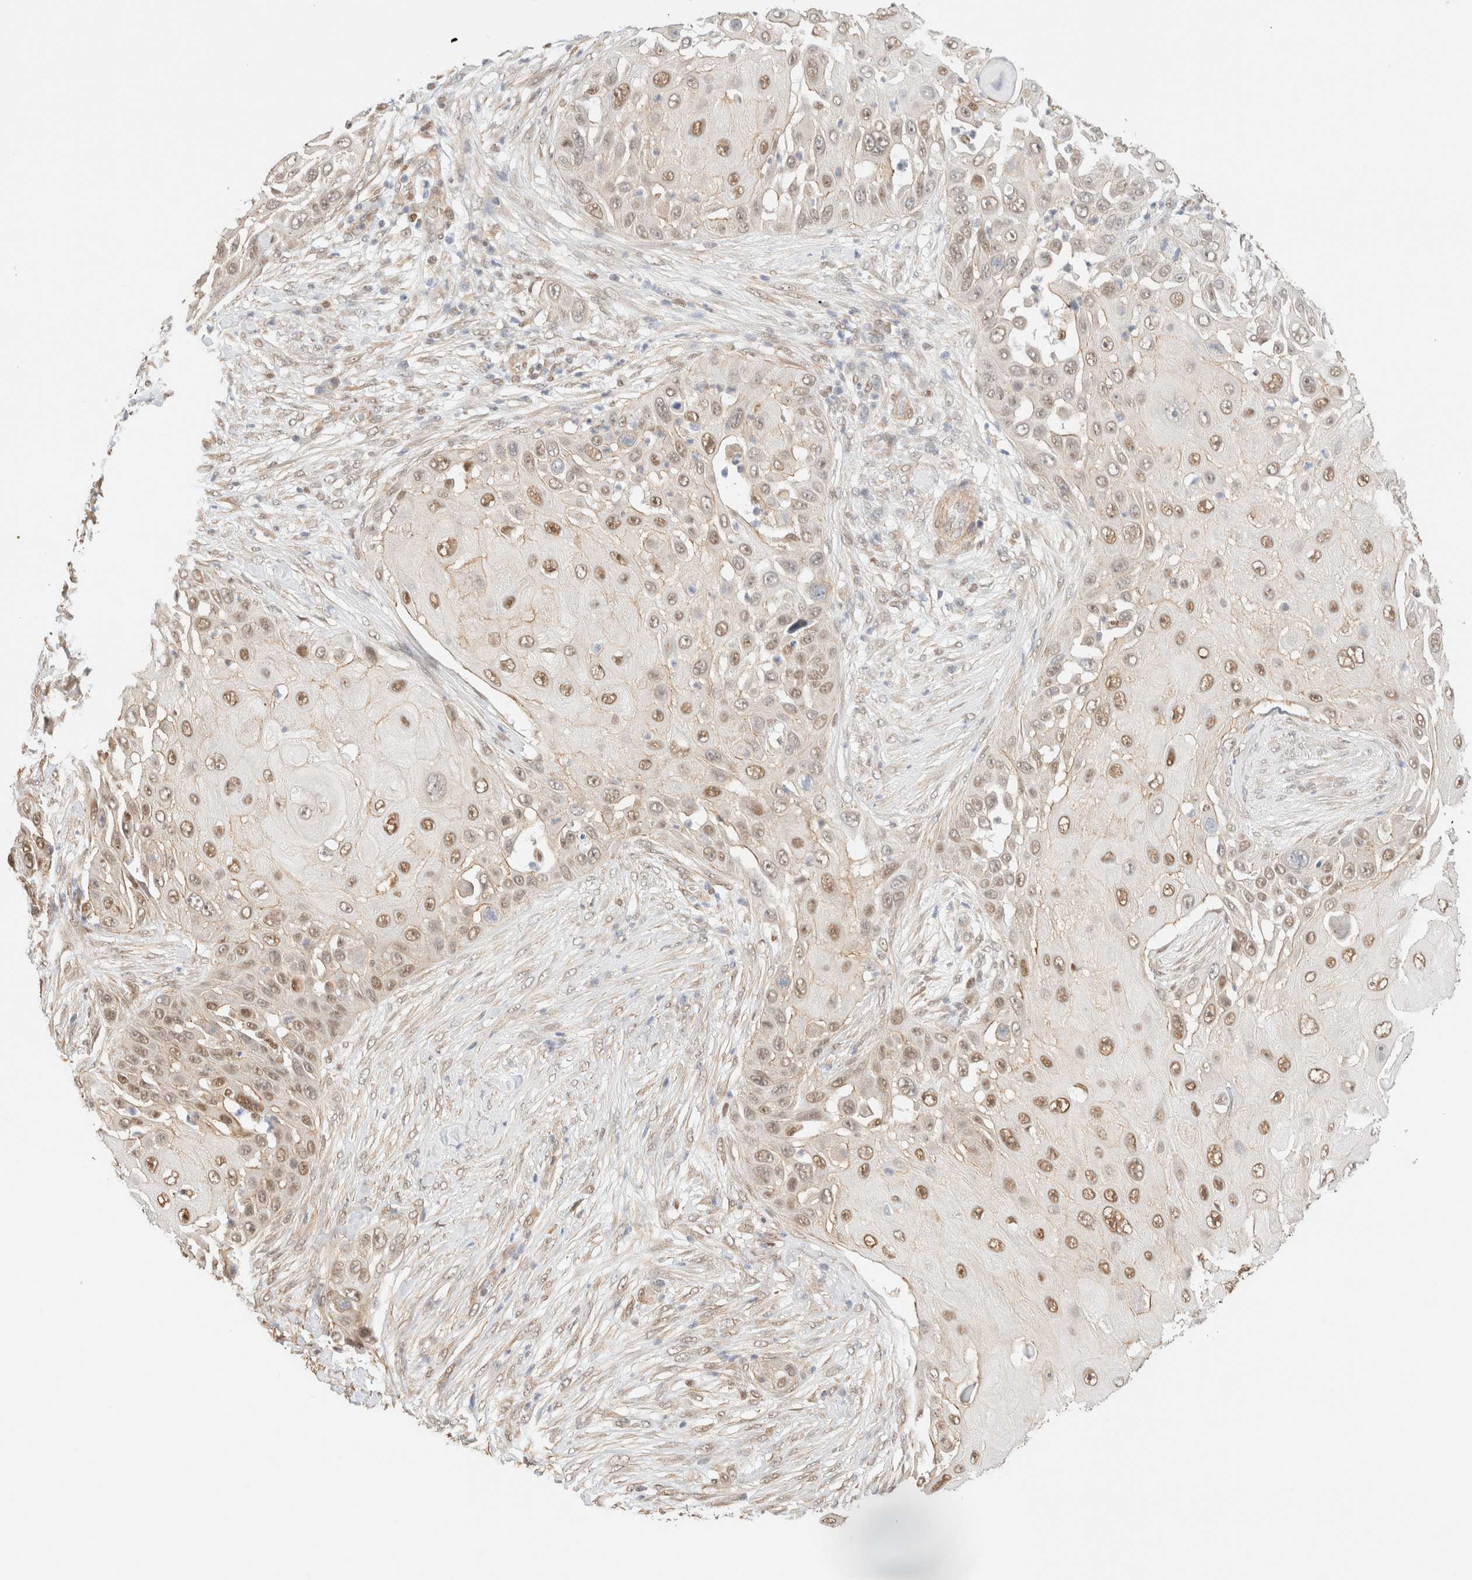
{"staining": {"intensity": "moderate", "quantity": ">75%", "location": "nuclear"}, "tissue": "skin cancer", "cell_type": "Tumor cells", "image_type": "cancer", "snomed": [{"axis": "morphology", "description": "Squamous cell carcinoma, NOS"}, {"axis": "topography", "description": "Skin"}], "caption": "This is a histology image of immunohistochemistry (IHC) staining of skin cancer (squamous cell carcinoma), which shows moderate positivity in the nuclear of tumor cells.", "gene": "ARID5A", "patient": {"sex": "female", "age": 44}}